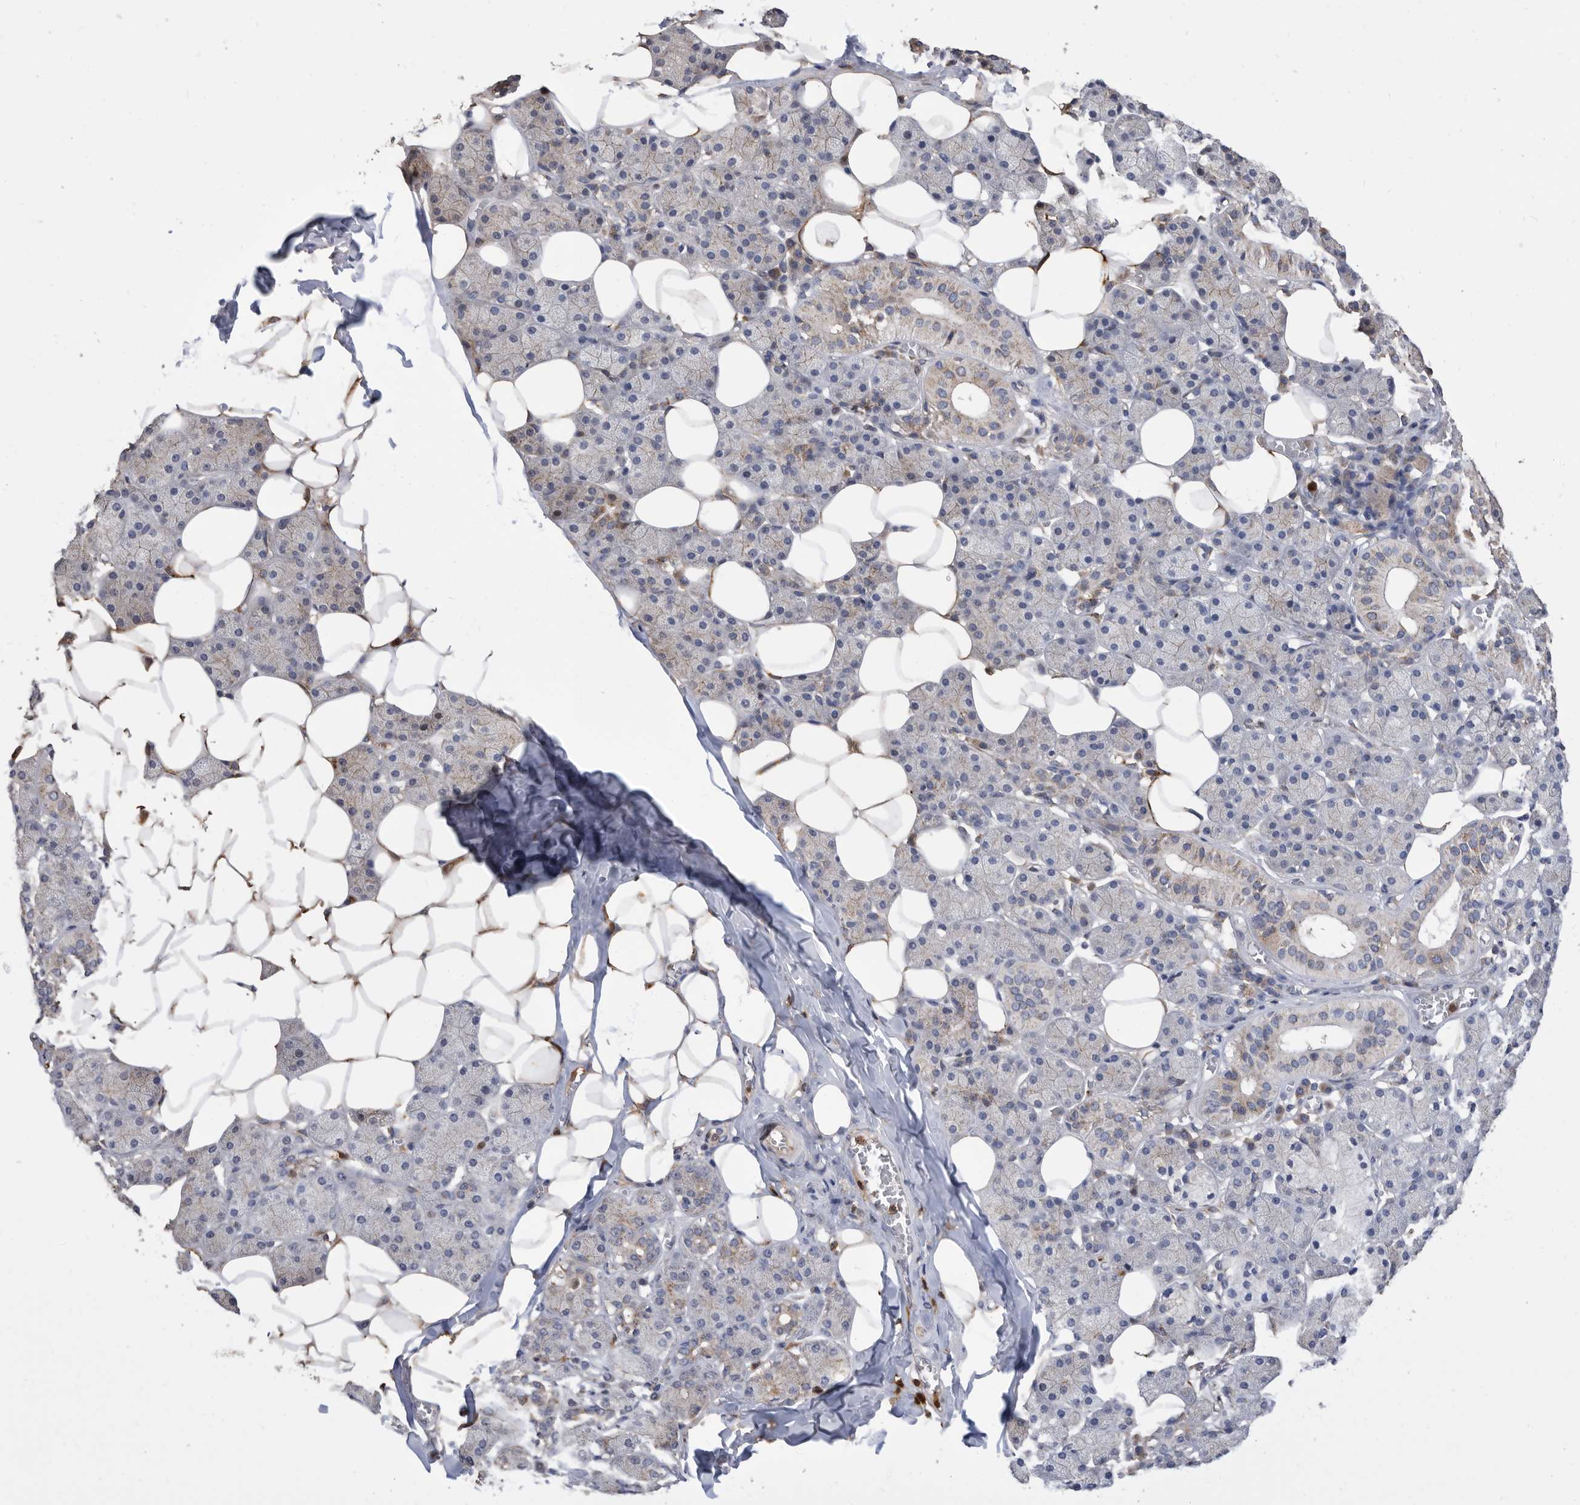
{"staining": {"intensity": "moderate", "quantity": "25%-75%", "location": "cytoplasmic/membranous"}, "tissue": "salivary gland", "cell_type": "Glandular cells", "image_type": "normal", "snomed": [{"axis": "morphology", "description": "Normal tissue, NOS"}, {"axis": "topography", "description": "Salivary gland"}], "caption": "Protein staining of unremarkable salivary gland reveals moderate cytoplasmic/membranous expression in approximately 25%-75% of glandular cells. Using DAB (3,3'-diaminobenzidine) (brown) and hematoxylin (blue) stains, captured at high magnification using brightfield microscopy.", "gene": "CRISPLD2", "patient": {"sex": "female", "age": 33}}